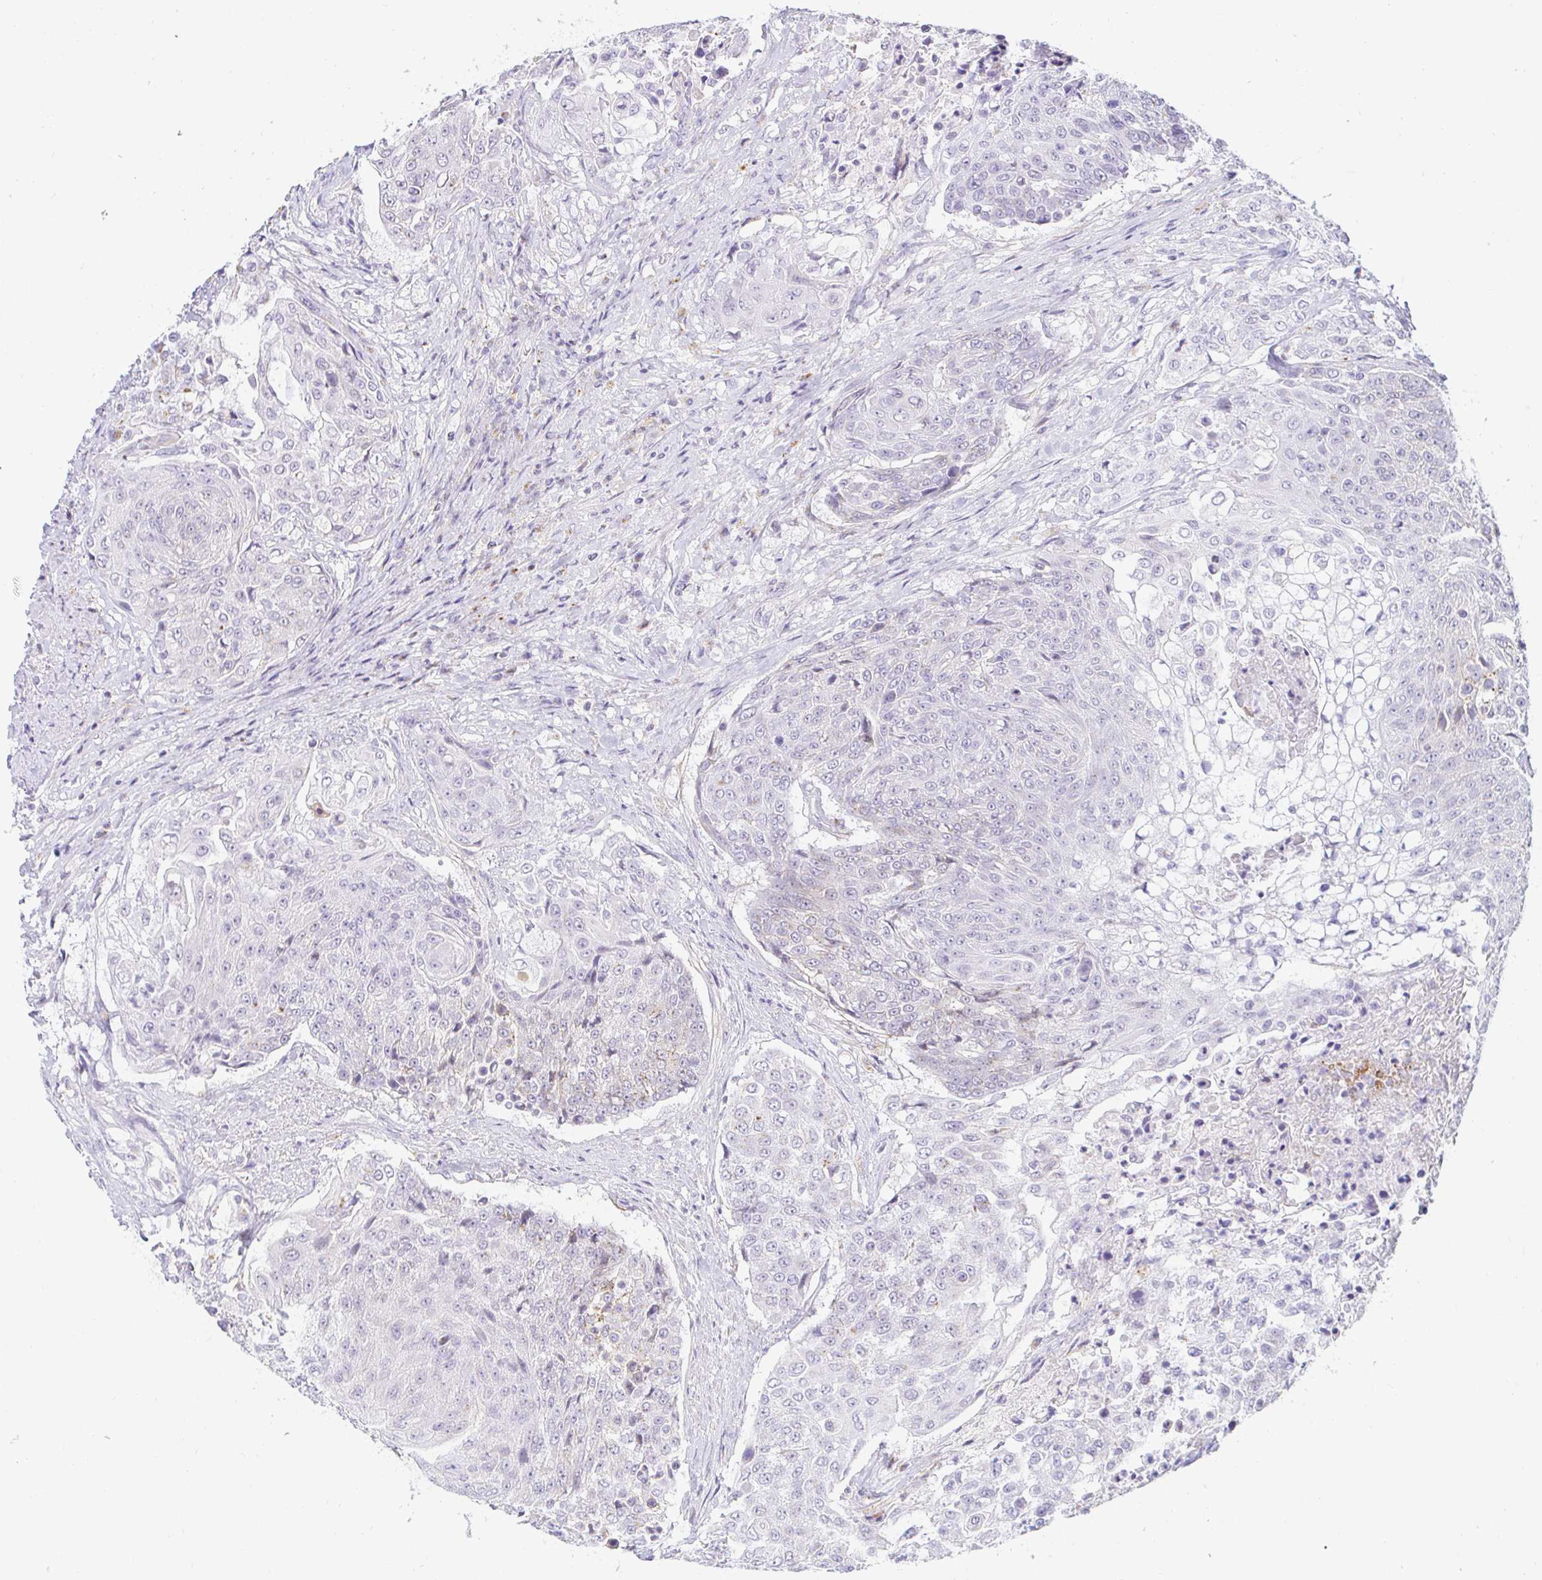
{"staining": {"intensity": "negative", "quantity": "none", "location": "none"}, "tissue": "urothelial cancer", "cell_type": "Tumor cells", "image_type": "cancer", "snomed": [{"axis": "morphology", "description": "Urothelial carcinoma, High grade"}, {"axis": "topography", "description": "Urinary bladder"}], "caption": "High power microscopy photomicrograph of an immunohistochemistry (IHC) image of urothelial cancer, revealing no significant expression in tumor cells.", "gene": "OR51D1", "patient": {"sex": "female", "age": 63}}